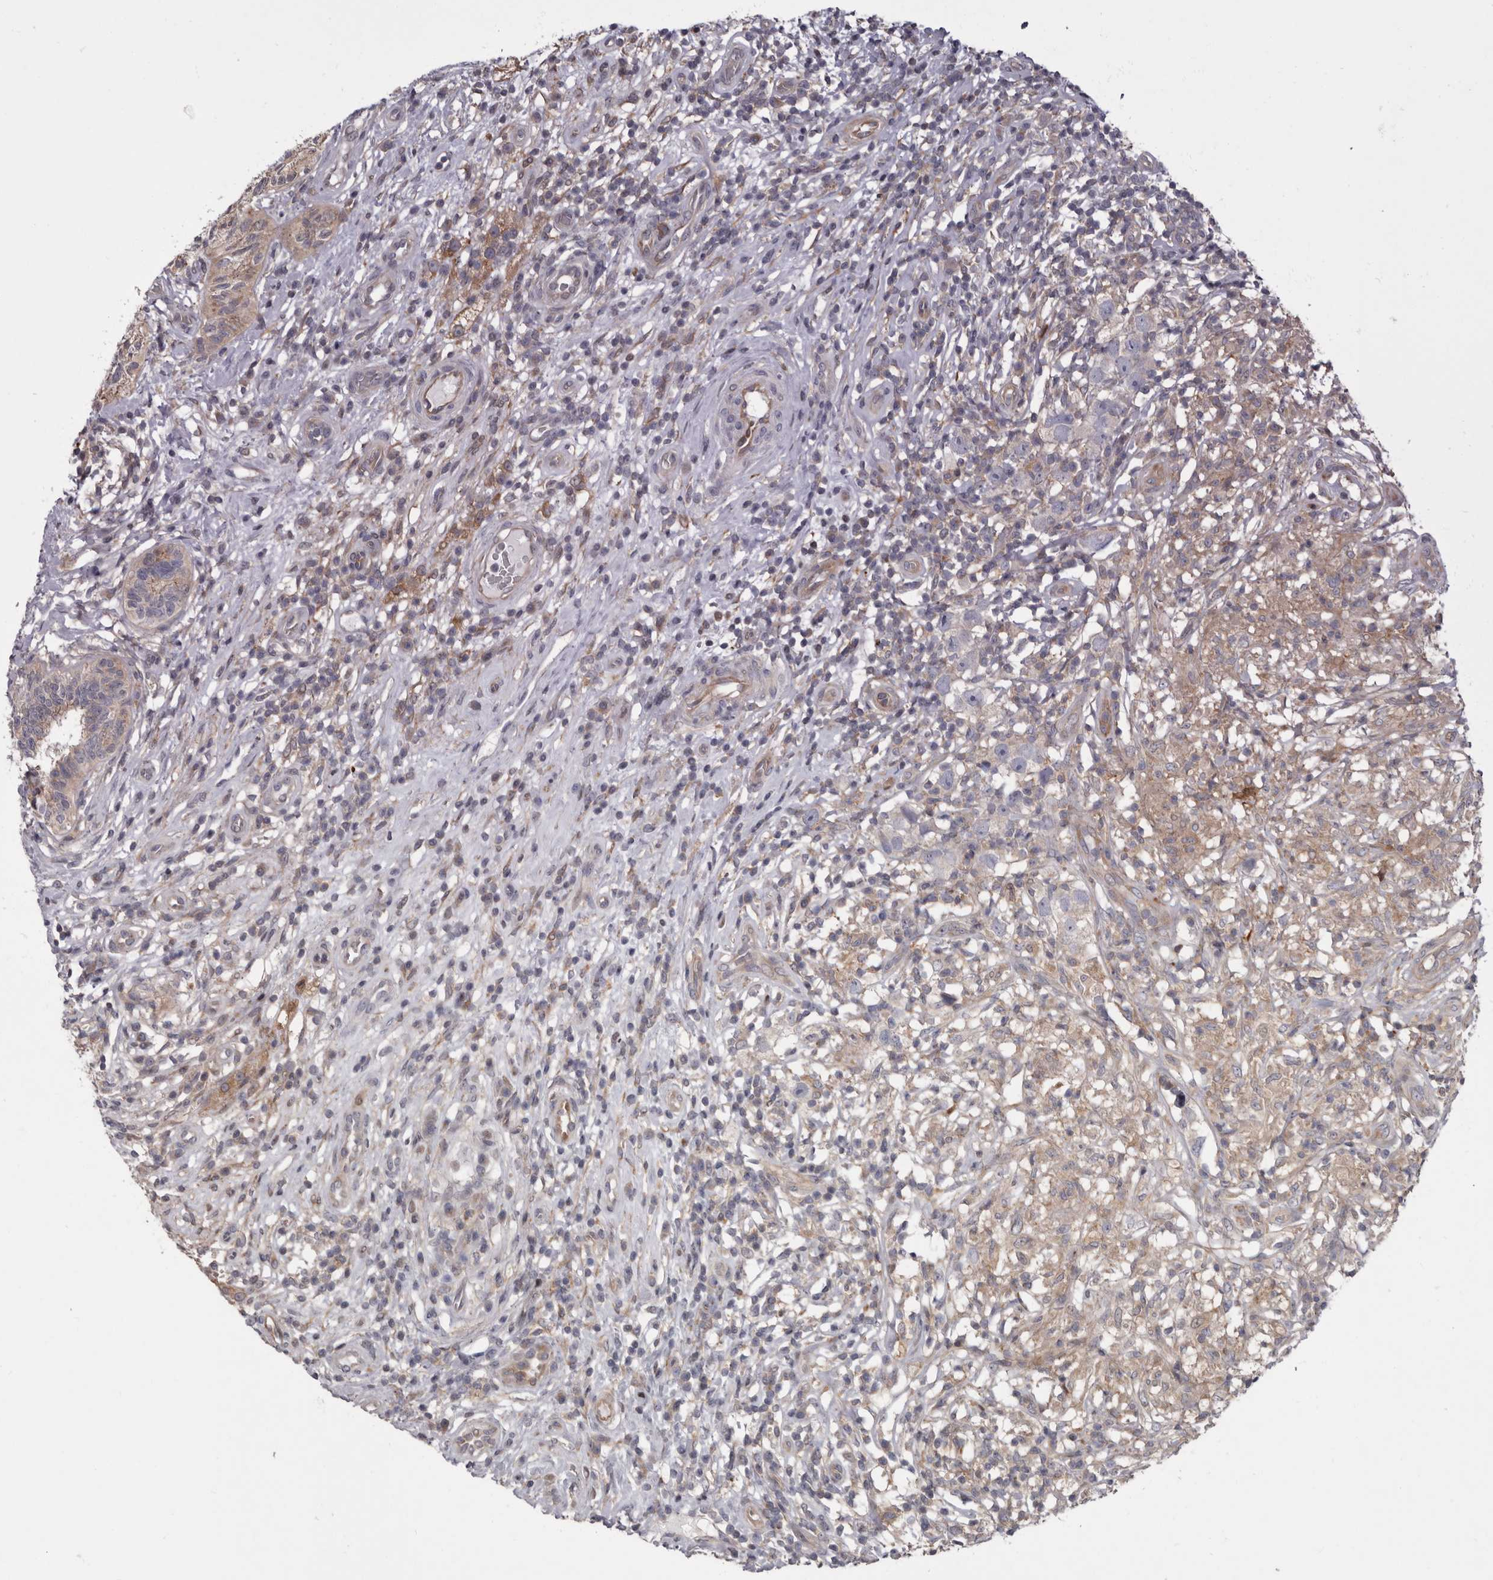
{"staining": {"intensity": "weak", "quantity": "<25%", "location": "cytoplasmic/membranous"}, "tissue": "testis cancer", "cell_type": "Tumor cells", "image_type": "cancer", "snomed": [{"axis": "morphology", "description": "Seminoma, NOS"}, {"axis": "topography", "description": "Testis"}], "caption": "Immunohistochemistry (IHC) micrograph of human testis seminoma stained for a protein (brown), which exhibits no expression in tumor cells.", "gene": "FGFR4", "patient": {"sex": "male", "age": 49}}